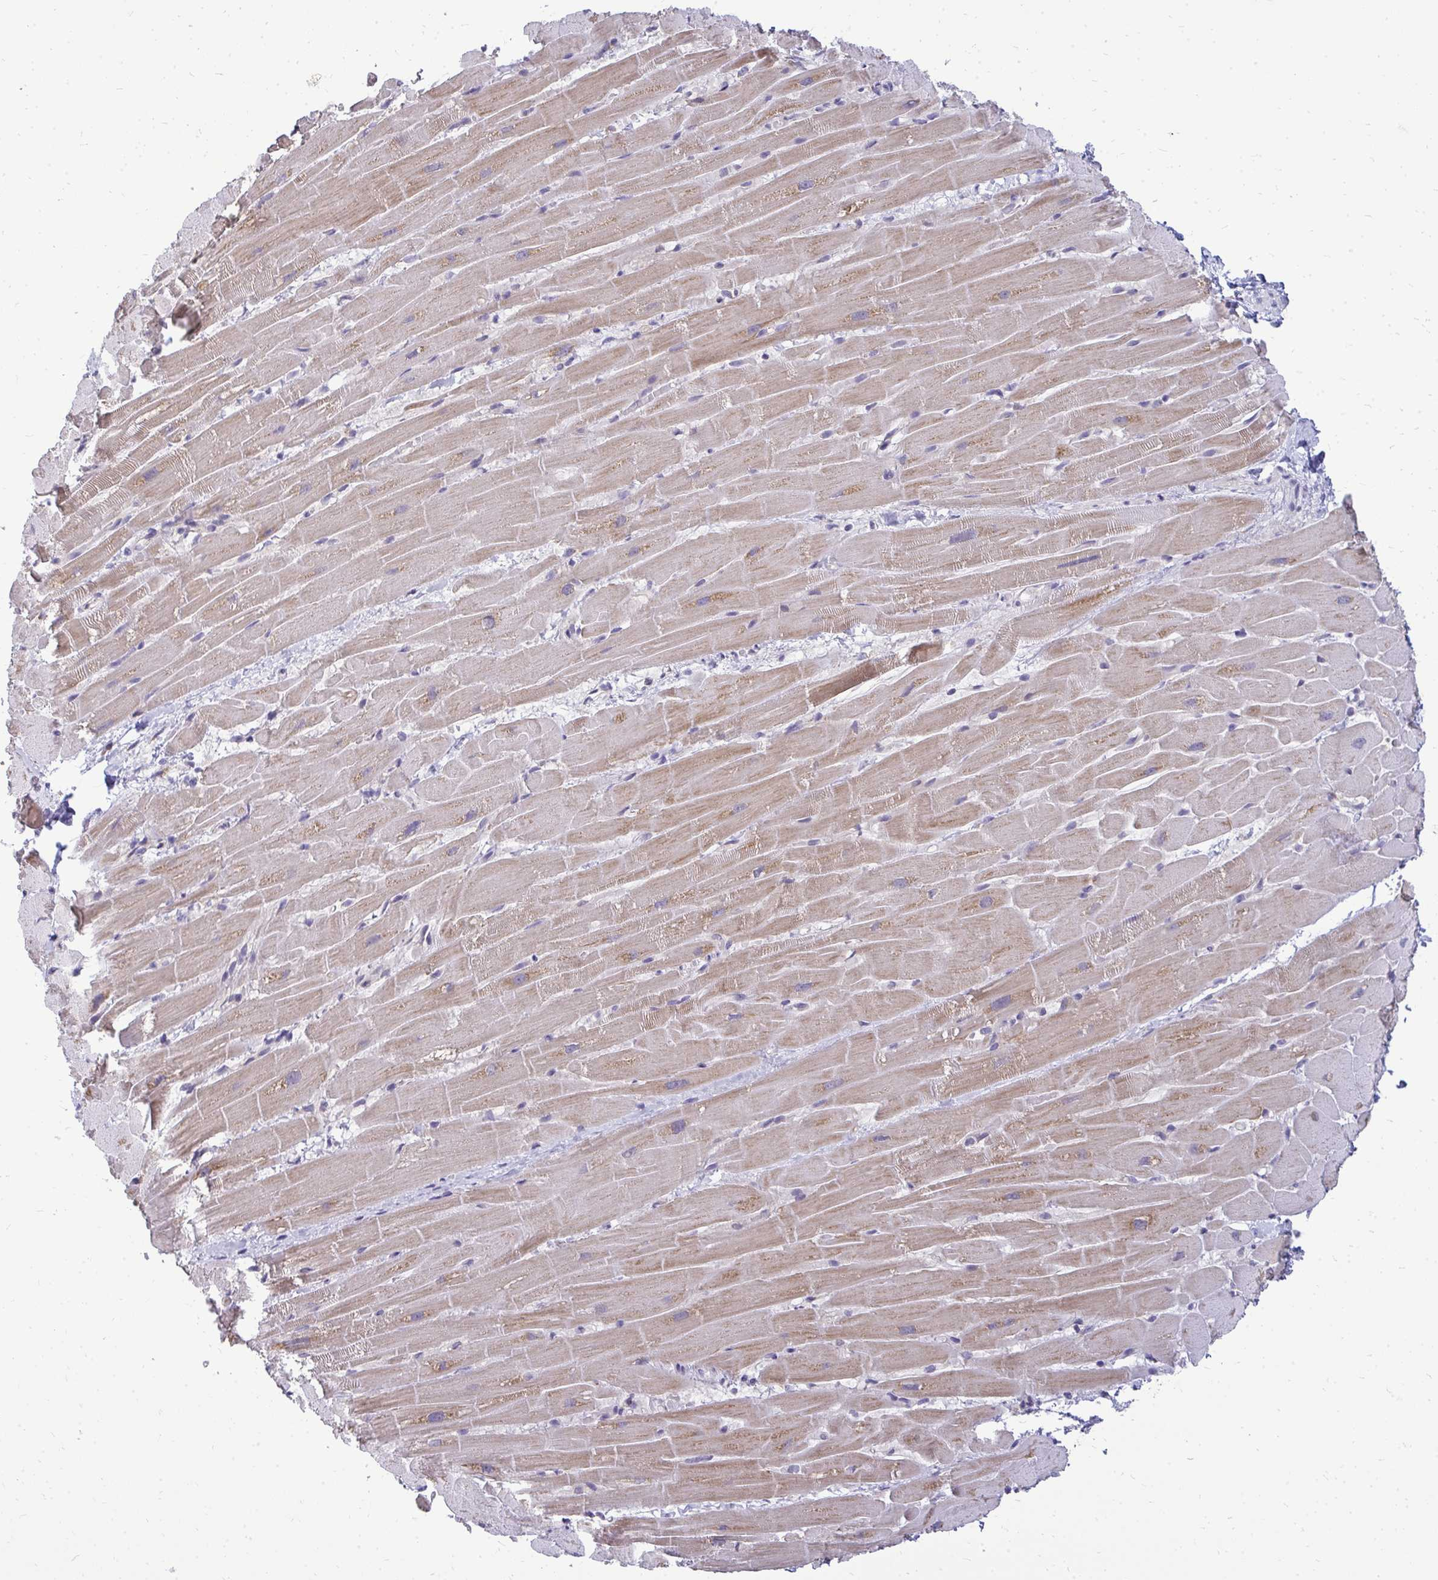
{"staining": {"intensity": "moderate", "quantity": "25%-75%", "location": "cytoplasmic/membranous"}, "tissue": "heart muscle", "cell_type": "Cardiomyocytes", "image_type": "normal", "snomed": [{"axis": "morphology", "description": "Normal tissue, NOS"}, {"axis": "topography", "description": "Heart"}], "caption": "DAB (3,3'-diaminobenzidine) immunohistochemical staining of unremarkable heart muscle demonstrates moderate cytoplasmic/membranous protein expression in about 25%-75% of cardiomyocytes. The staining was performed using DAB (3,3'-diaminobenzidine) to visualize the protein expression in brown, while the nuclei were stained in blue with hematoxylin (Magnification: 20x).", "gene": "RPLP2", "patient": {"sex": "male", "age": 37}}